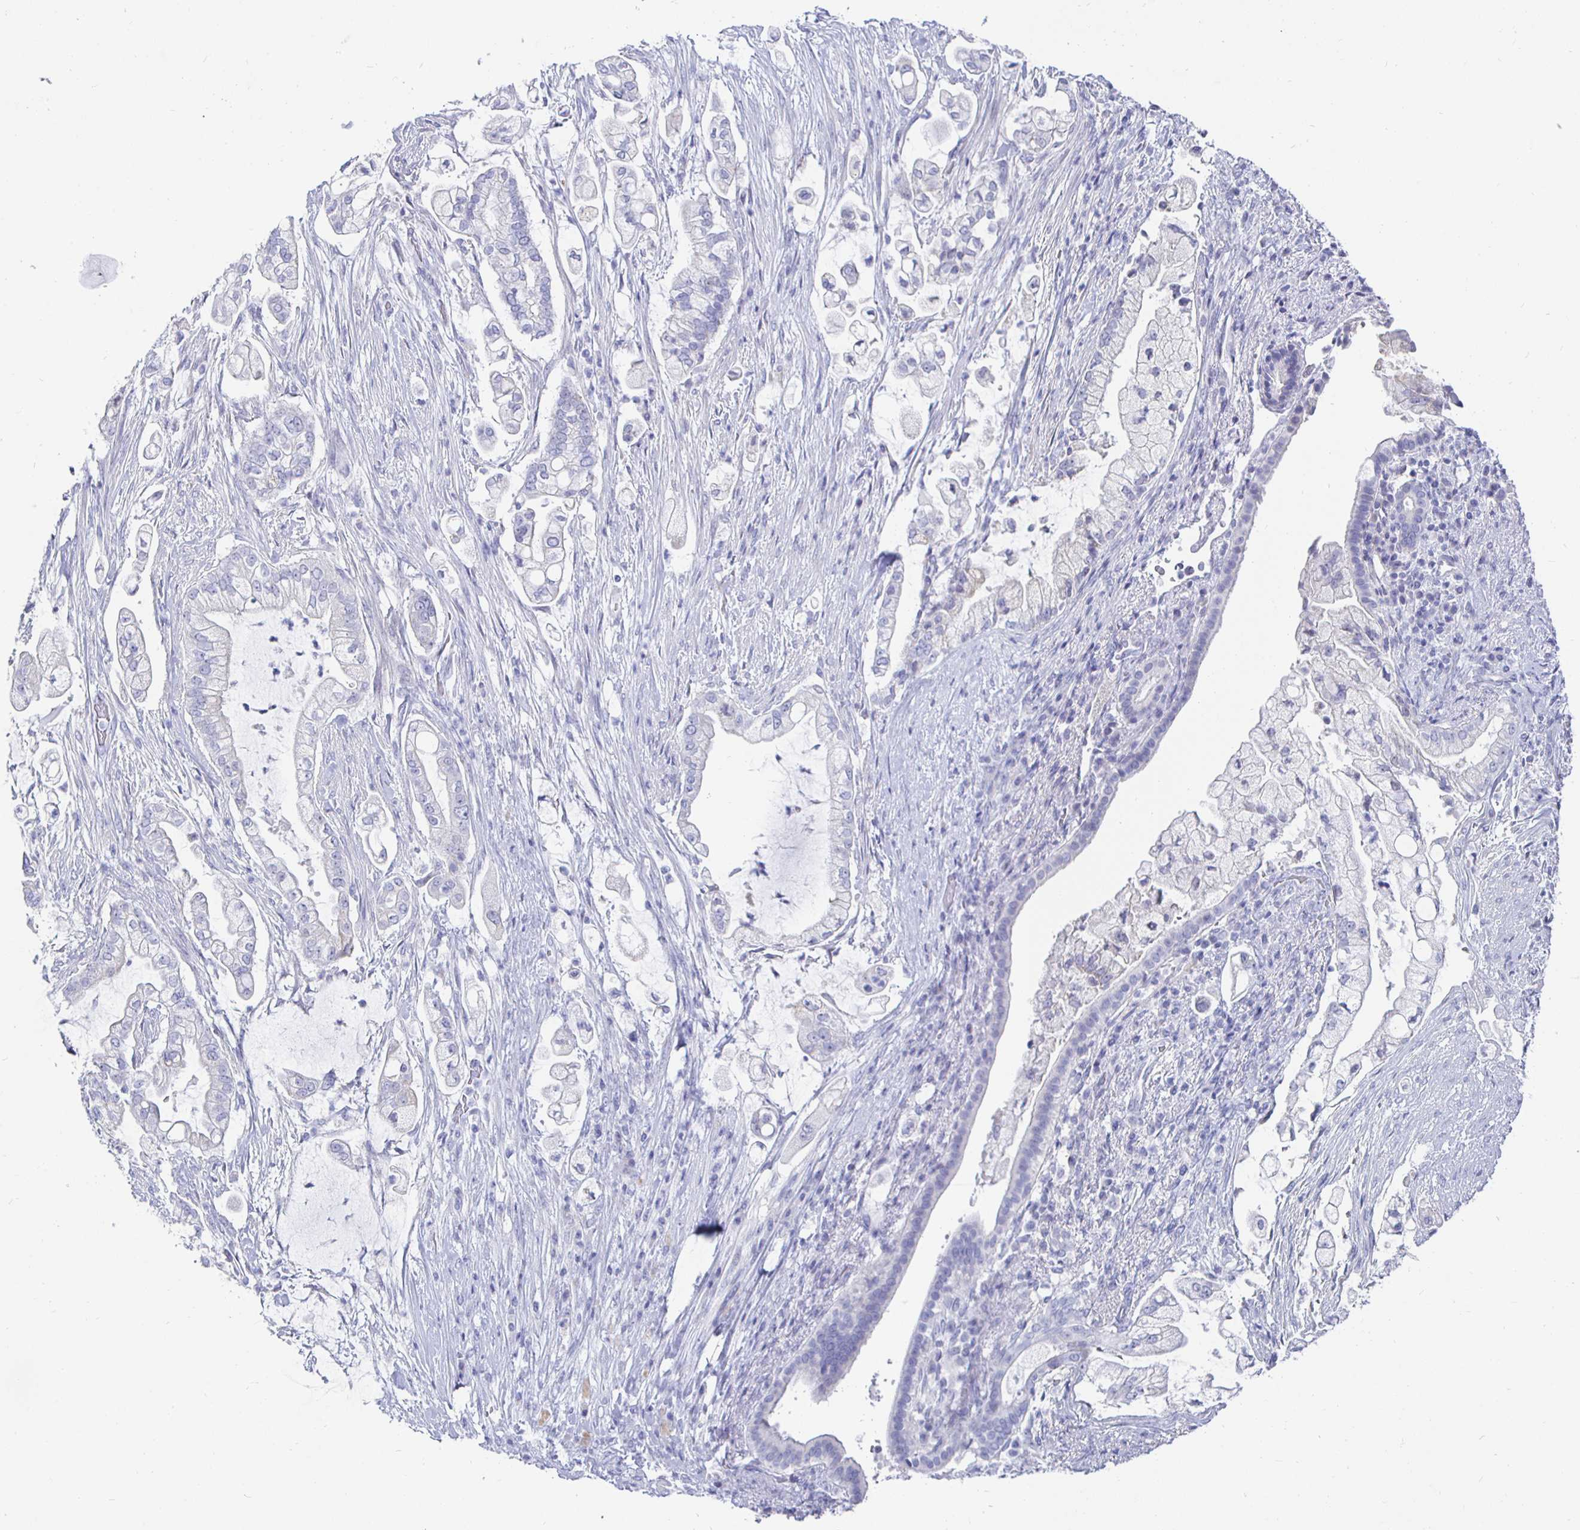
{"staining": {"intensity": "negative", "quantity": "none", "location": "none"}, "tissue": "pancreatic cancer", "cell_type": "Tumor cells", "image_type": "cancer", "snomed": [{"axis": "morphology", "description": "Adenocarcinoma, NOS"}, {"axis": "topography", "description": "Pancreas"}], "caption": "IHC photomicrograph of neoplastic tissue: human pancreatic cancer stained with DAB shows no significant protein staining in tumor cells. The staining was performed using DAB (3,3'-diaminobenzidine) to visualize the protein expression in brown, while the nuclei were stained in blue with hematoxylin (Magnification: 20x).", "gene": "CR2", "patient": {"sex": "female", "age": 69}}